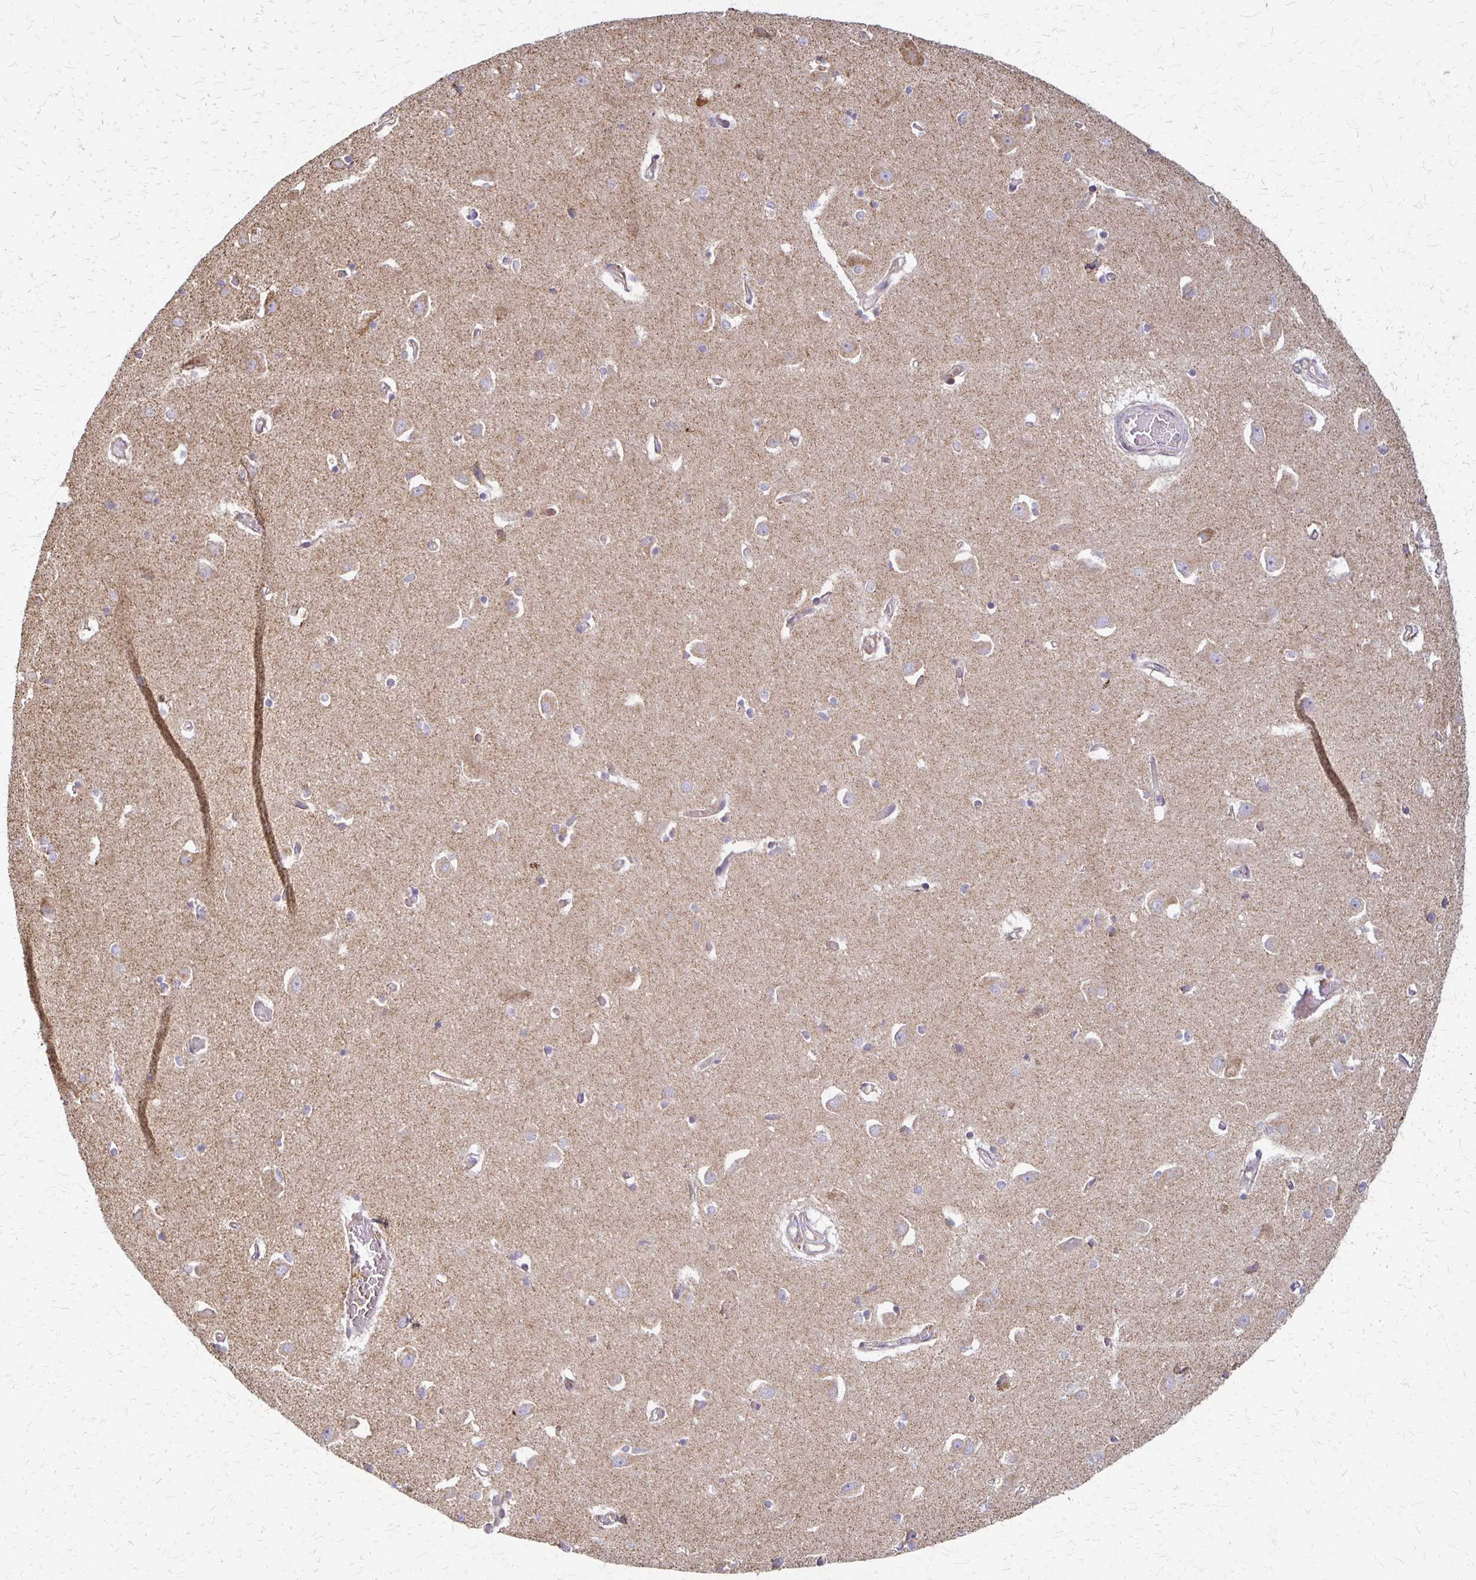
{"staining": {"intensity": "weak", "quantity": "<25%", "location": "cytoplasmic/membranous"}, "tissue": "caudate", "cell_type": "Glial cells", "image_type": "normal", "snomed": [{"axis": "morphology", "description": "Normal tissue, NOS"}, {"axis": "topography", "description": "Lateral ventricle wall"}, {"axis": "topography", "description": "Hippocampus"}], "caption": "This is an immunohistochemistry histopathology image of normal caudate. There is no staining in glial cells.", "gene": "EIF4EBP2", "patient": {"sex": "female", "age": 63}}